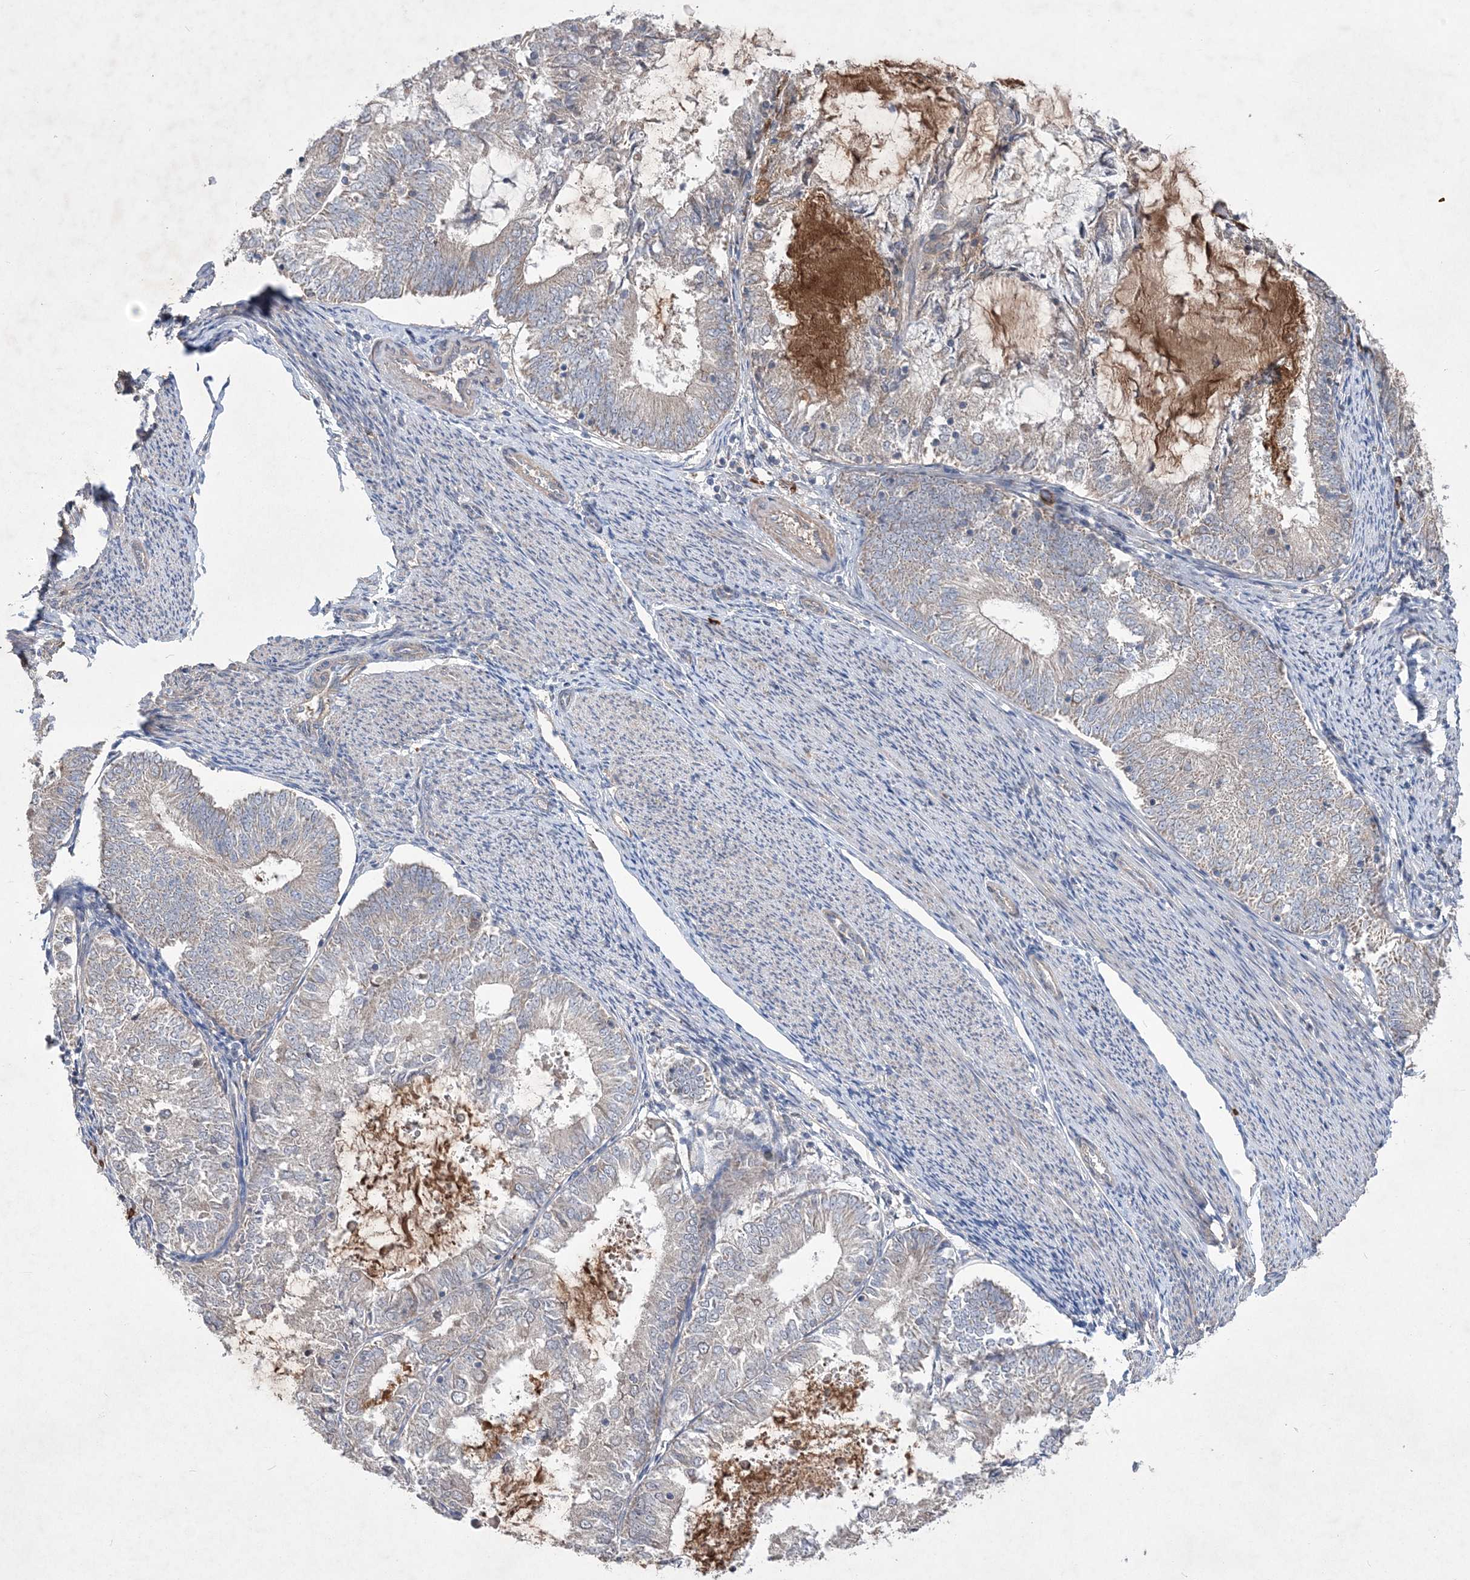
{"staining": {"intensity": "weak", "quantity": "<25%", "location": "cytoplasmic/membranous"}, "tissue": "endometrial cancer", "cell_type": "Tumor cells", "image_type": "cancer", "snomed": [{"axis": "morphology", "description": "Adenocarcinoma, NOS"}, {"axis": "topography", "description": "Endometrium"}], "caption": "Immunohistochemical staining of endometrial adenocarcinoma demonstrates no significant expression in tumor cells. Brightfield microscopy of immunohistochemistry stained with DAB (brown) and hematoxylin (blue), captured at high magnification.", "gene": "MTRF1L", "patient": {"sex": "female", "age": 57}}